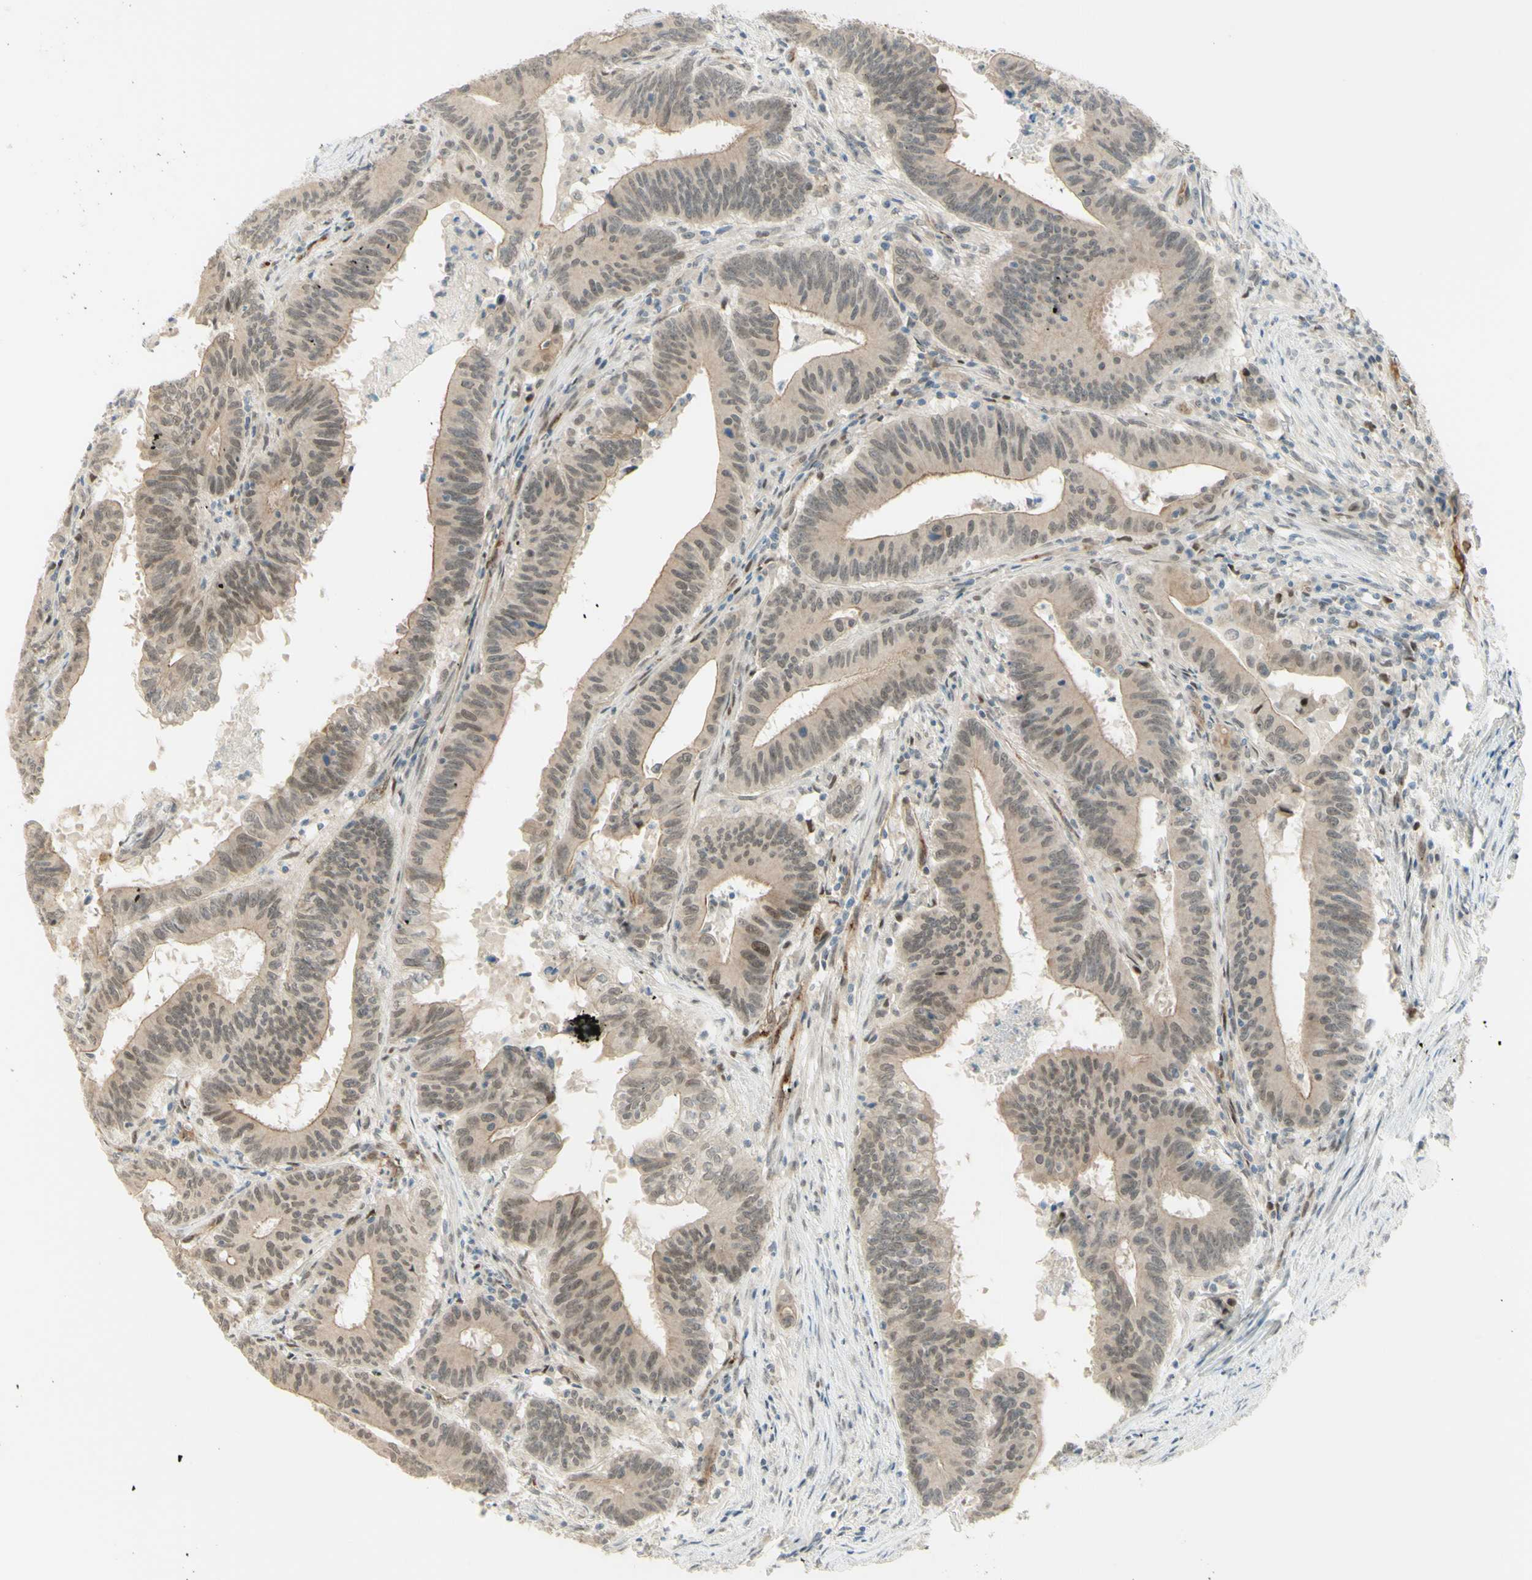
{"staining": {"intensity": "weak", "quantity": ">75%", "location": "cytoplasmic/membranous,nuclear"}, "tissue": "colorectal cancer", "cell_type": "Tumor cells", "image_type": "cancer", "snomed": [{"axis": "morphology", "description": "Adenocarcinoma, NOS"}, {"axis": "topography", "description": "Colon"}], "caption": "A brown stain labels weak cytoplasmic/membranous and nuclear expression of a protein in human colorectal adenocarcinoma tumor cells. The staining was performed using DAB, with brown indicating positive protein expression. Nuclei are stained blue with hematoxylin.", "gene": "ANGPT2", "patient": {"sex": "male", "age": 45}}